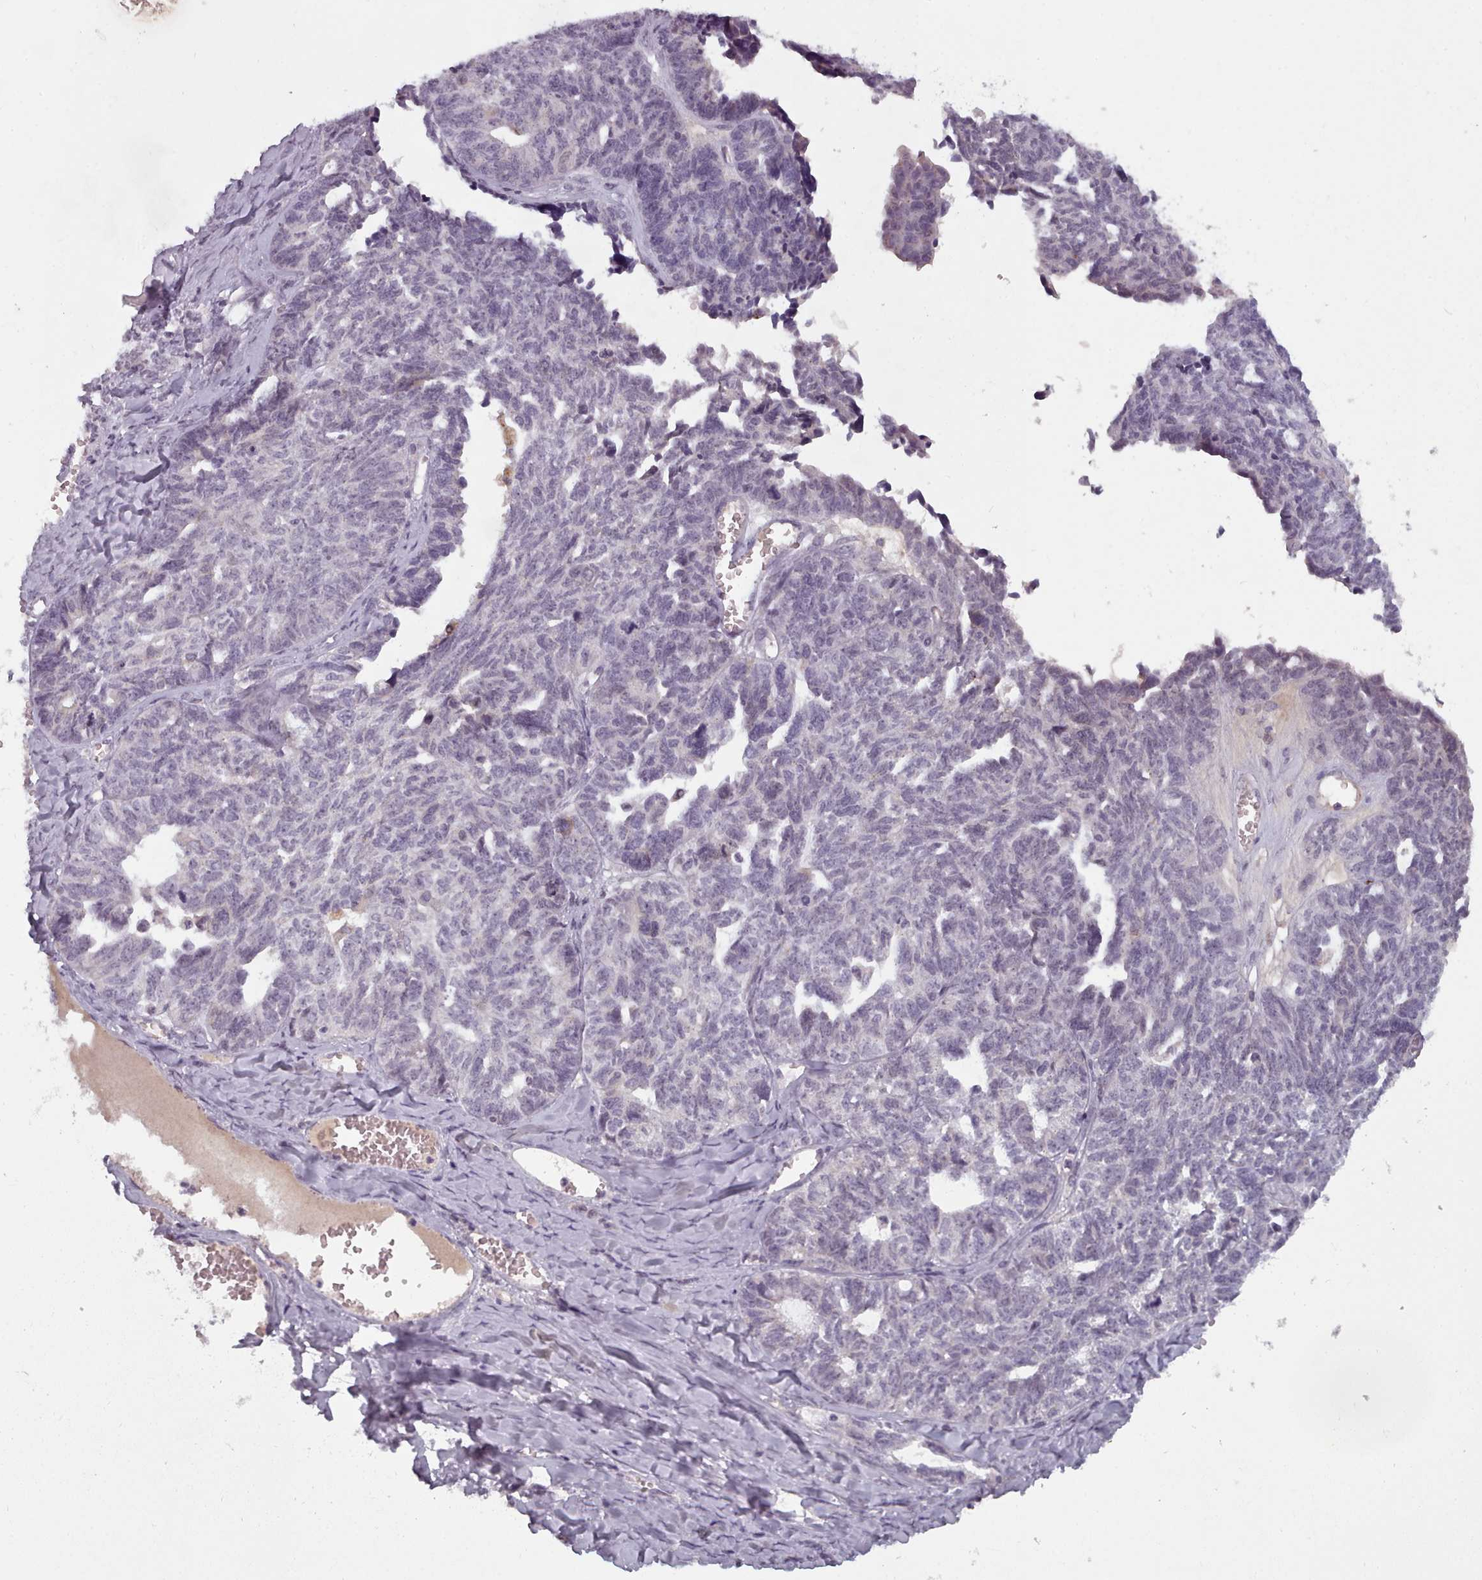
{"staining": {"intensity": "negative", "quantity": "none", "location": "none"}, "tissue": "ovarian cancer", "cell_type": "Tumor cells", "image_type": "cancer", "snomed": [{"axis": "morphology", "description": "Cystadenocarcinoma, serous, NOS"}, {"axis": "topography", "description": "Ovary"}], "caption": "Immunohistochemistry of human ovarian cancer demonstrates no positivity in tumor cells.", "gene": "PBX4", "patient": {"sex": "female", "age": 79}}